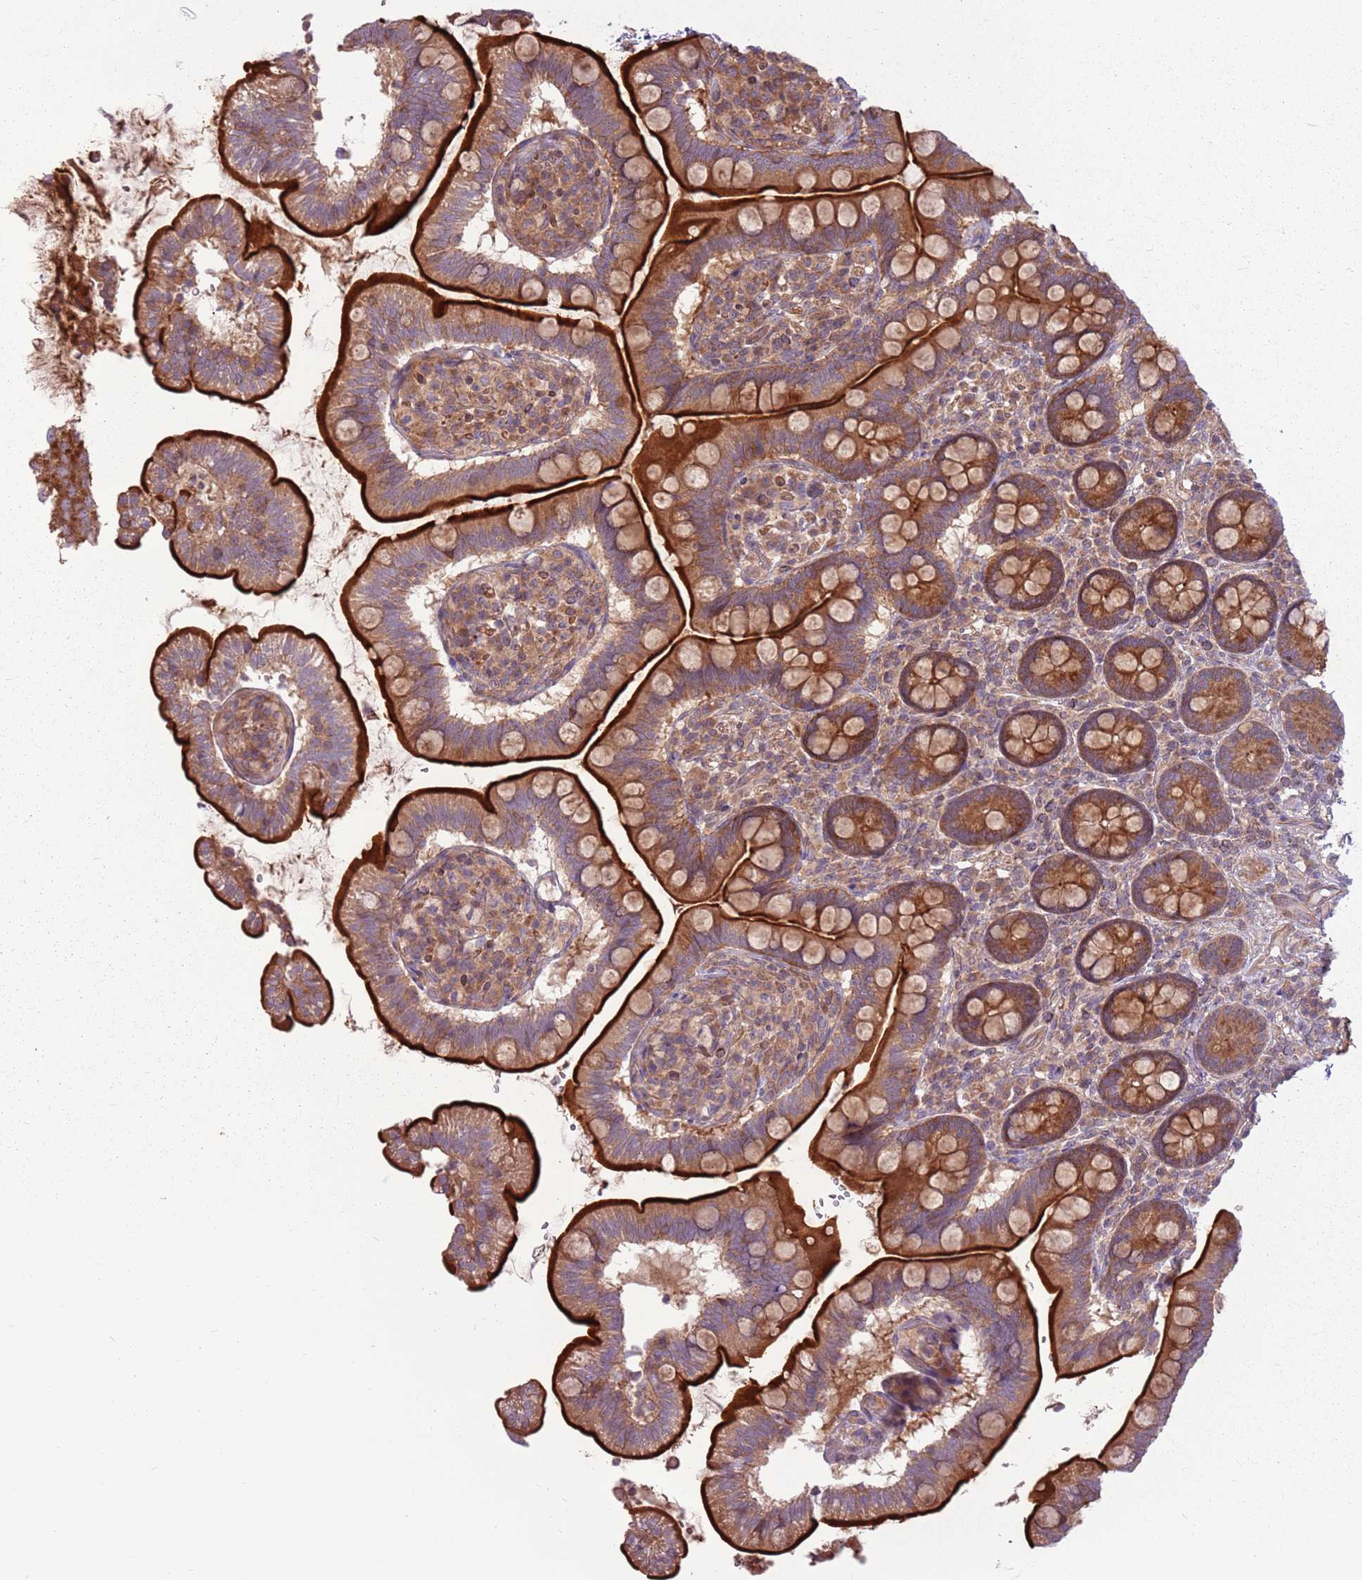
{"staining": {"intensity": "strong", "quantity": ">75%", "location": "cytoplasmic/membranous"}, "tissue": "small intestine", "cell_type": "Glandular cells", "image_type": "normal", "snomed": [{"axis": "morphology", "description": "Normal tissue, NOS"}, {"axis": "topography", "description": "Small intestine"}], "caption": "Protein analysis of unremarkable small intestine shows strong cytoplasmic/membranous positivity in approximately >75% of glandular cells.", "gene": "RPL21", "patient": {"sex": "female", "age": 64}}